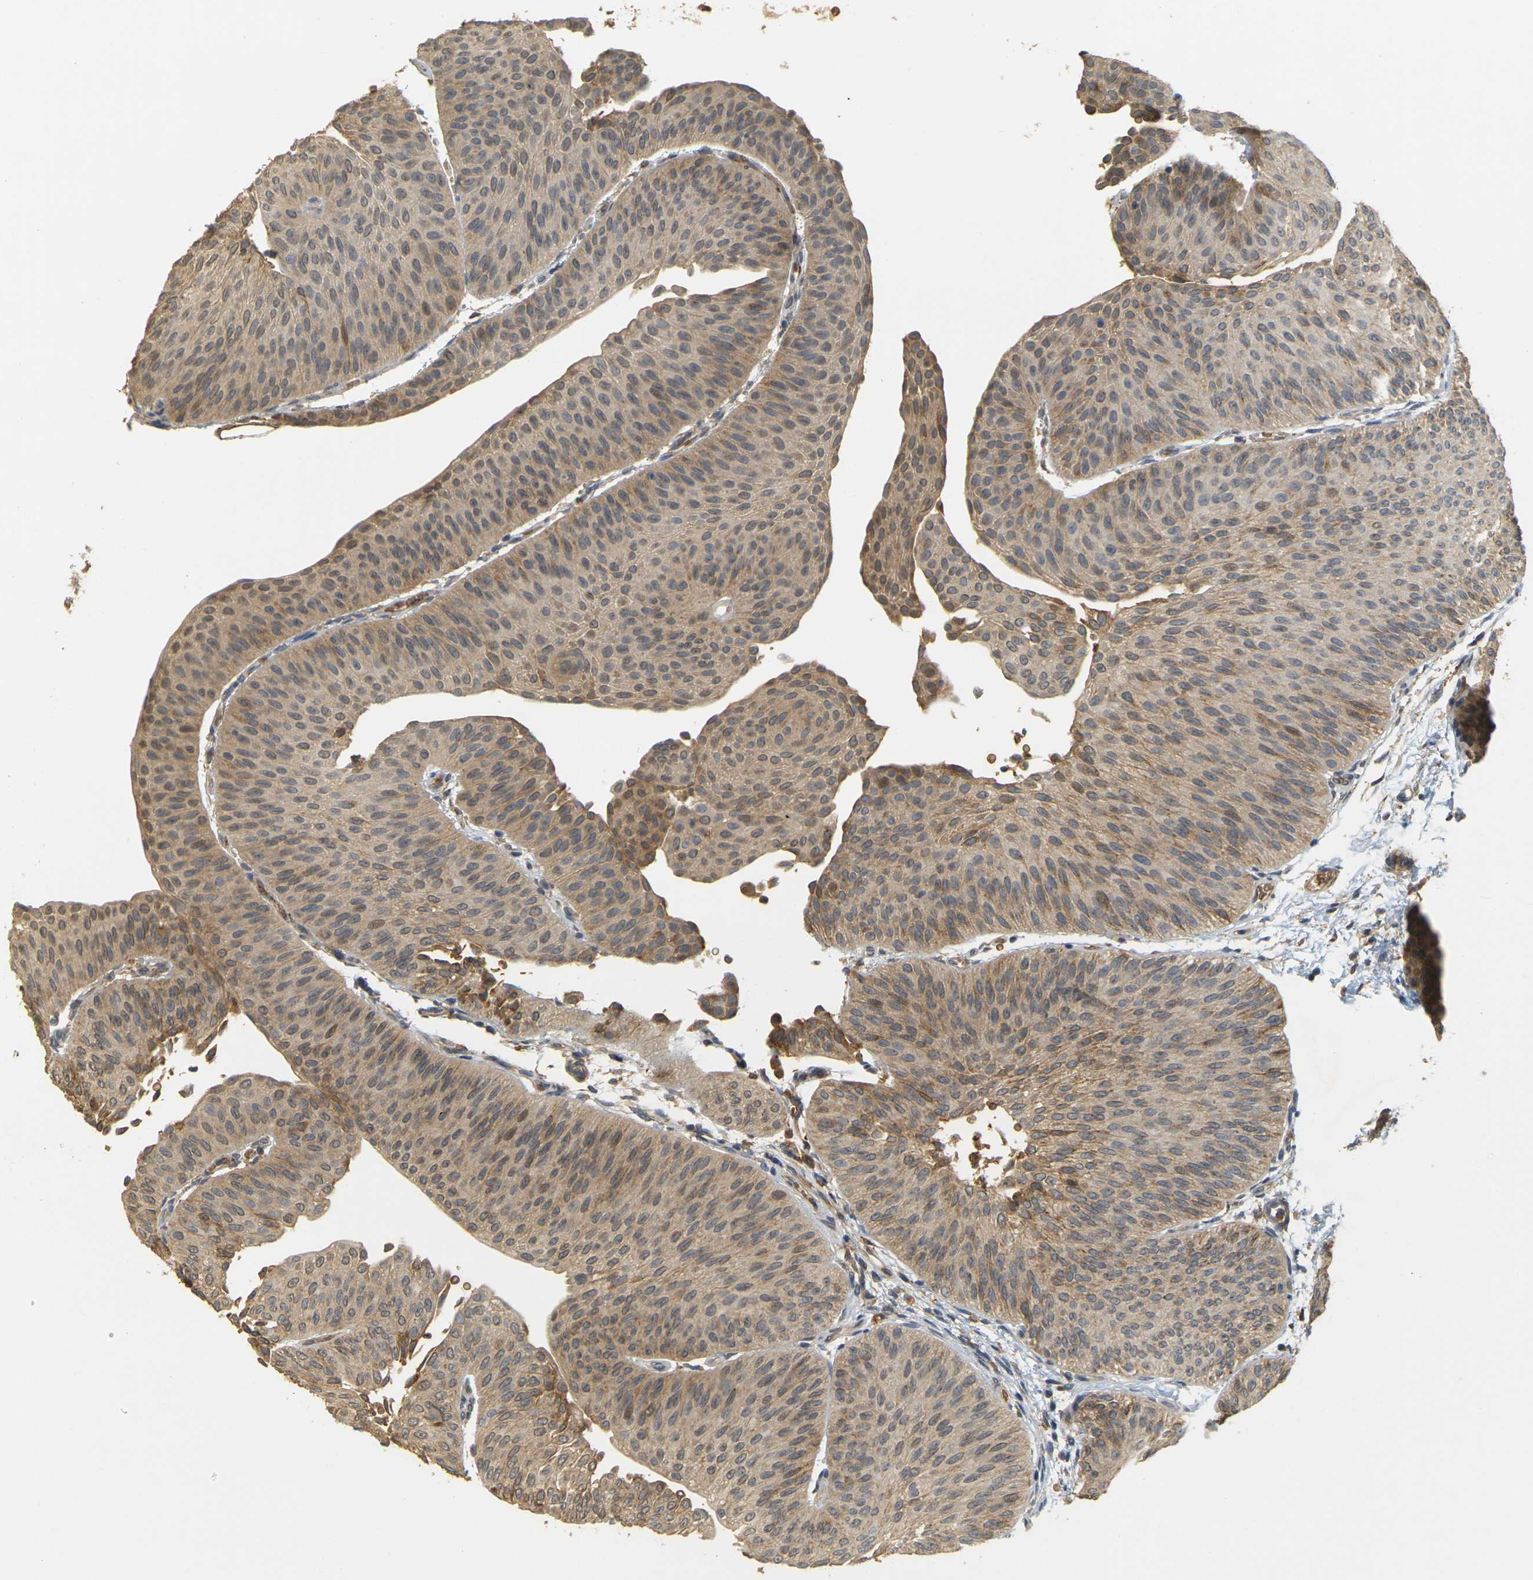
{"staining": {"intensity": "moderate", "quantity": "25%-75%", "location": "cytoplasmic/membranous"}, "tissue": "urothelial cancer", "cell_type": "Tumor cells", "image_type": "cancer", "snomed": [{"axis": "morphology", "description": "Urothelial carcinoma, Low grade"}, {"axis": "topography", "description": "Urinary bladder"}], "caption": "High-power microscopy captured an IHC histopathology image of urothelial carcinoma (low-grade), revealing moderate cytoplasmic/membranous positivity in about 25%-75% of tumor cells.", "gene": "MEGF9", "patient": {"sex": "female", "age": 60}}